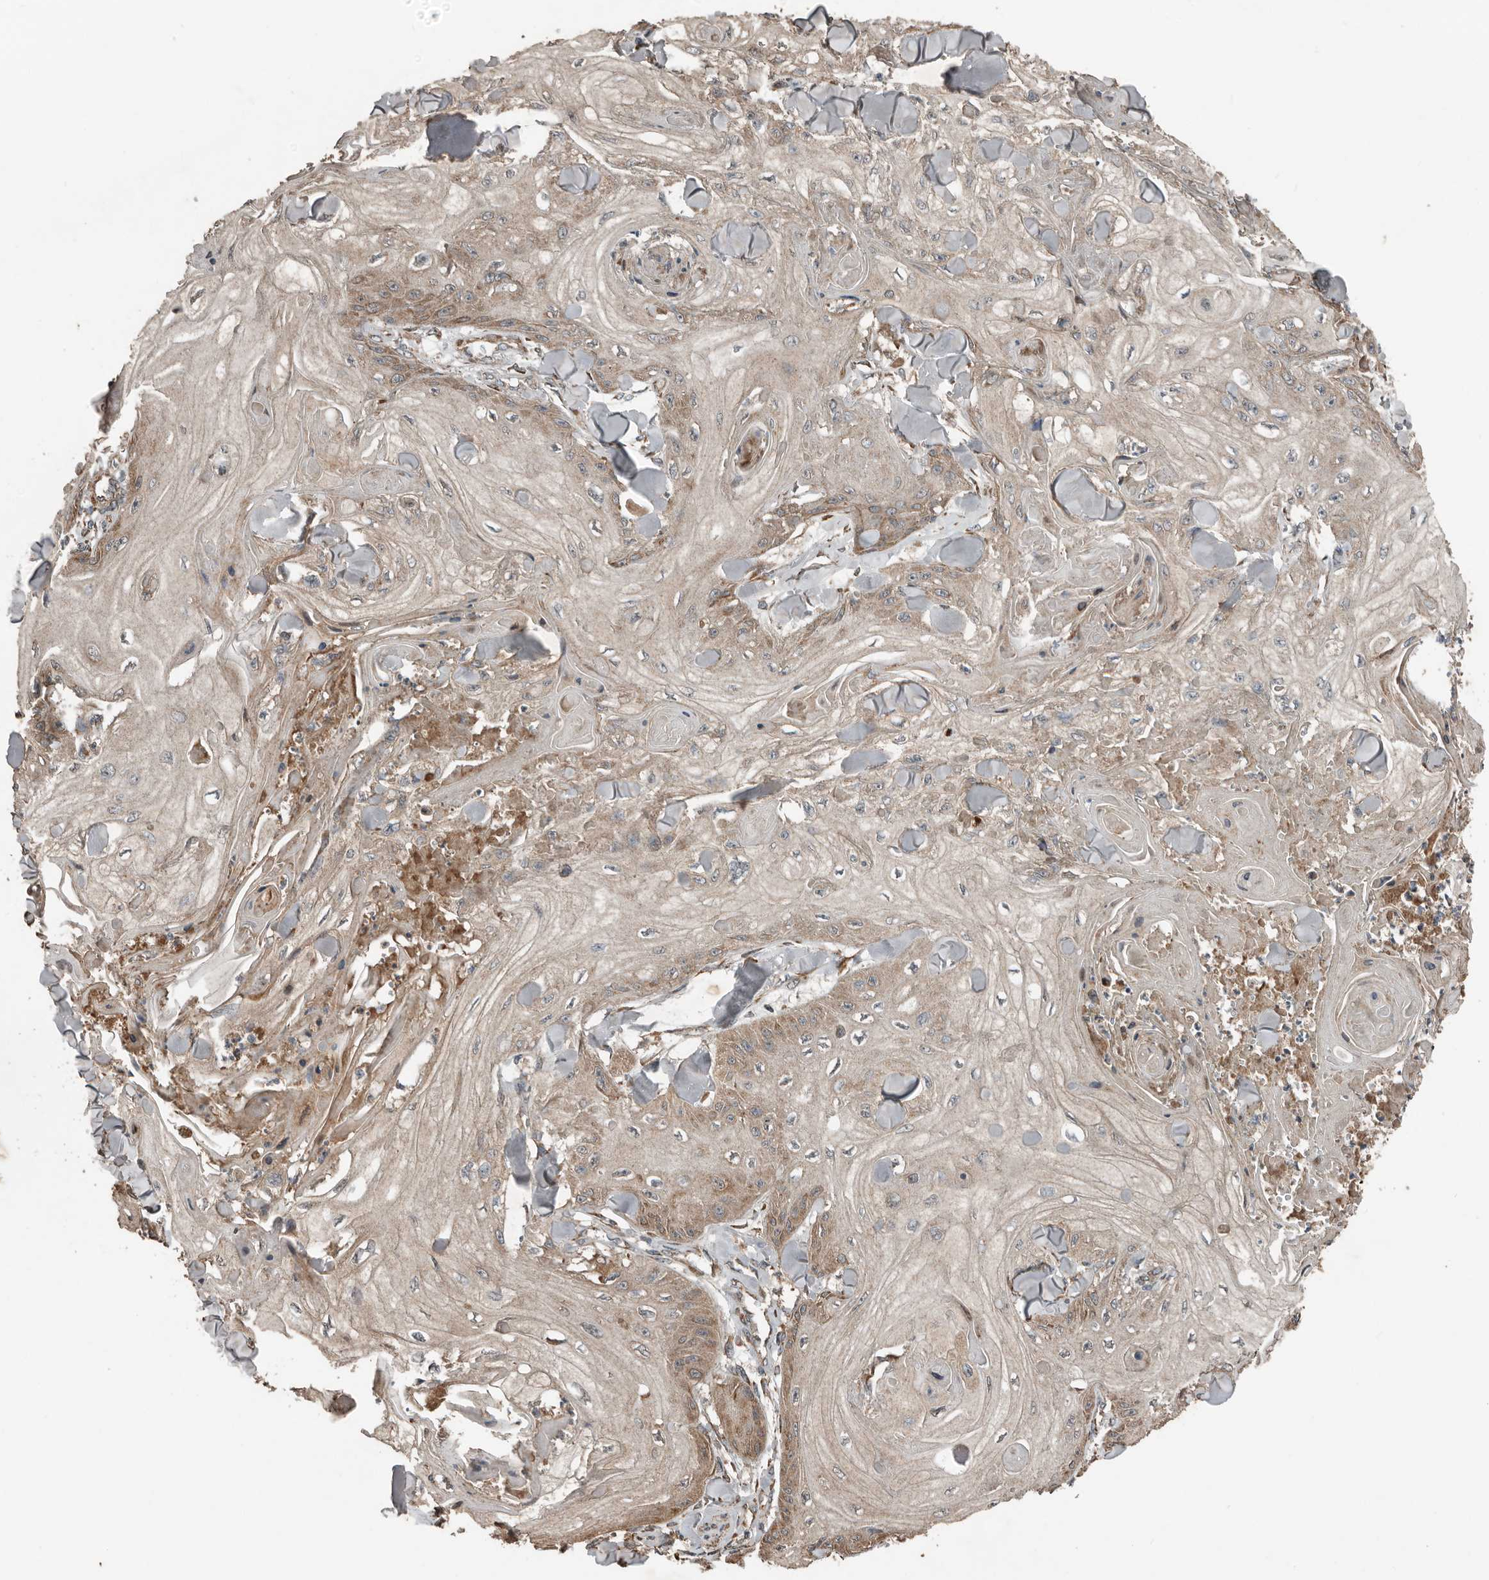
{"staining": {"intensity": "weak", "quantity": "25%-75%", "location": "cytoplasmic/membranous"}, "tissue": "skin cancer", "cell_type": "Tumor cells", "image_type": "cancer", "snomed": [{"axis": "morphology", "description": "Squamous cell carcinoma, NOS"}, {"axis": "topography", "description": "Skin"}], "caption": "There is low levels of weak cytoplasmic/membranous staining in tumor cells of skin cancer, as demonstrated by immunohistochemical staining (brown color).", "gene": "RNF207", "patient": {"sex": "male", "age": 74}}